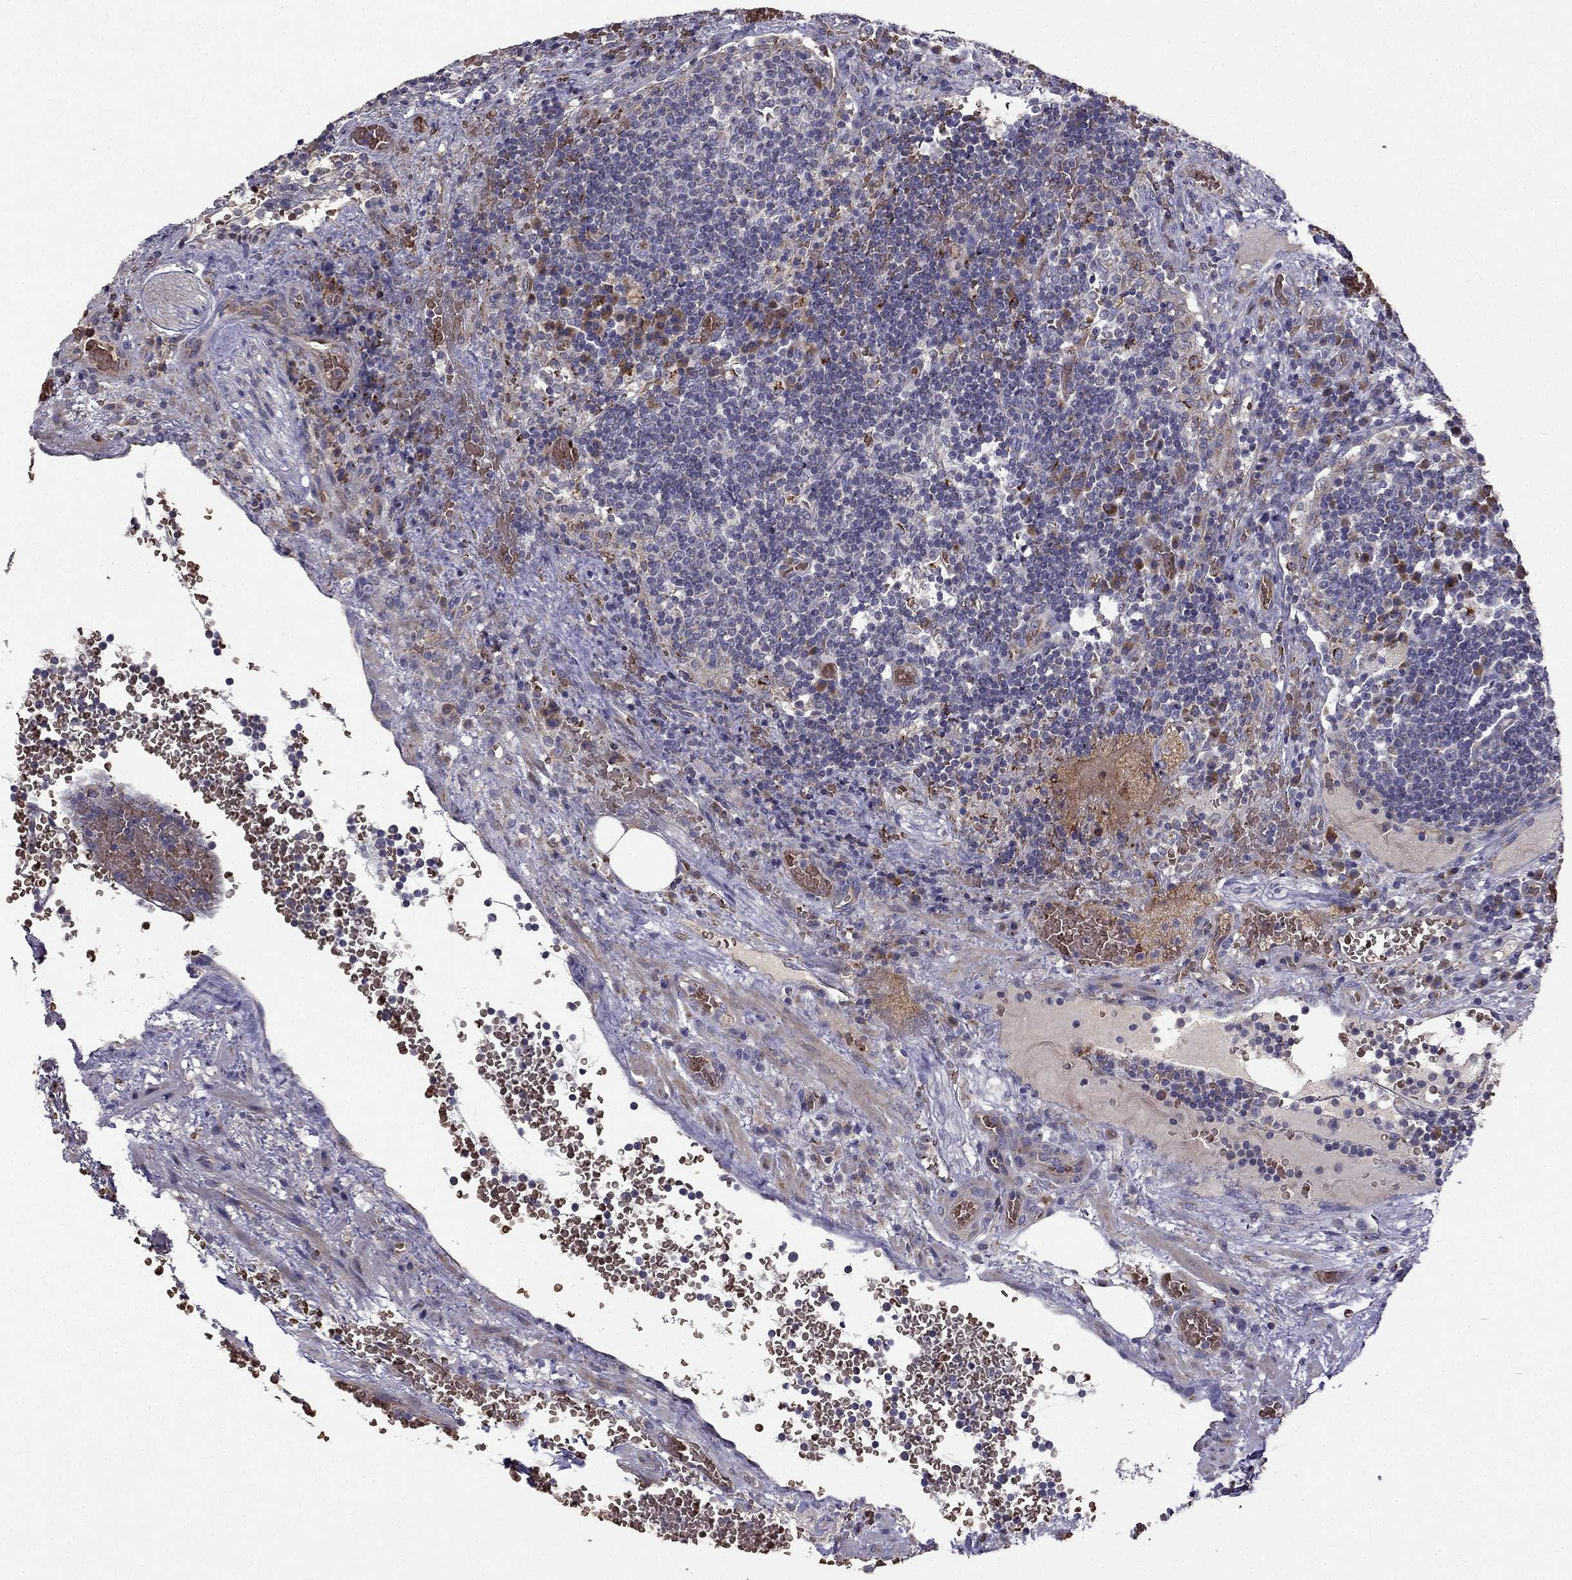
{"staining": {"intensity": "moderate", "quantity": "<25%", "location": "cytoplasmic/membranous"}, "tissue": "lymph node", "cell_type": "Non-germinal center cells", "image_type": "normal", "snomed": [{"axis": "morphology", "description": "Normal tissue, NOS"}, {"axis": "topography", "description": "Lymph node"}], "caption": "An immunohistochemistry (IHC) photomicrograph of unremarkable tissue is shown. Protein staining in brown shows moderate cytoplasmic/membranous positivity in lymph node within non-germinal center cells. (DAB (3,3'-diaminobenzidine) IHC, brown staining for protein, blue staining for nuclei).", "gene": "B4GALT7", "patient": {"sex": "male", "age": 63}}